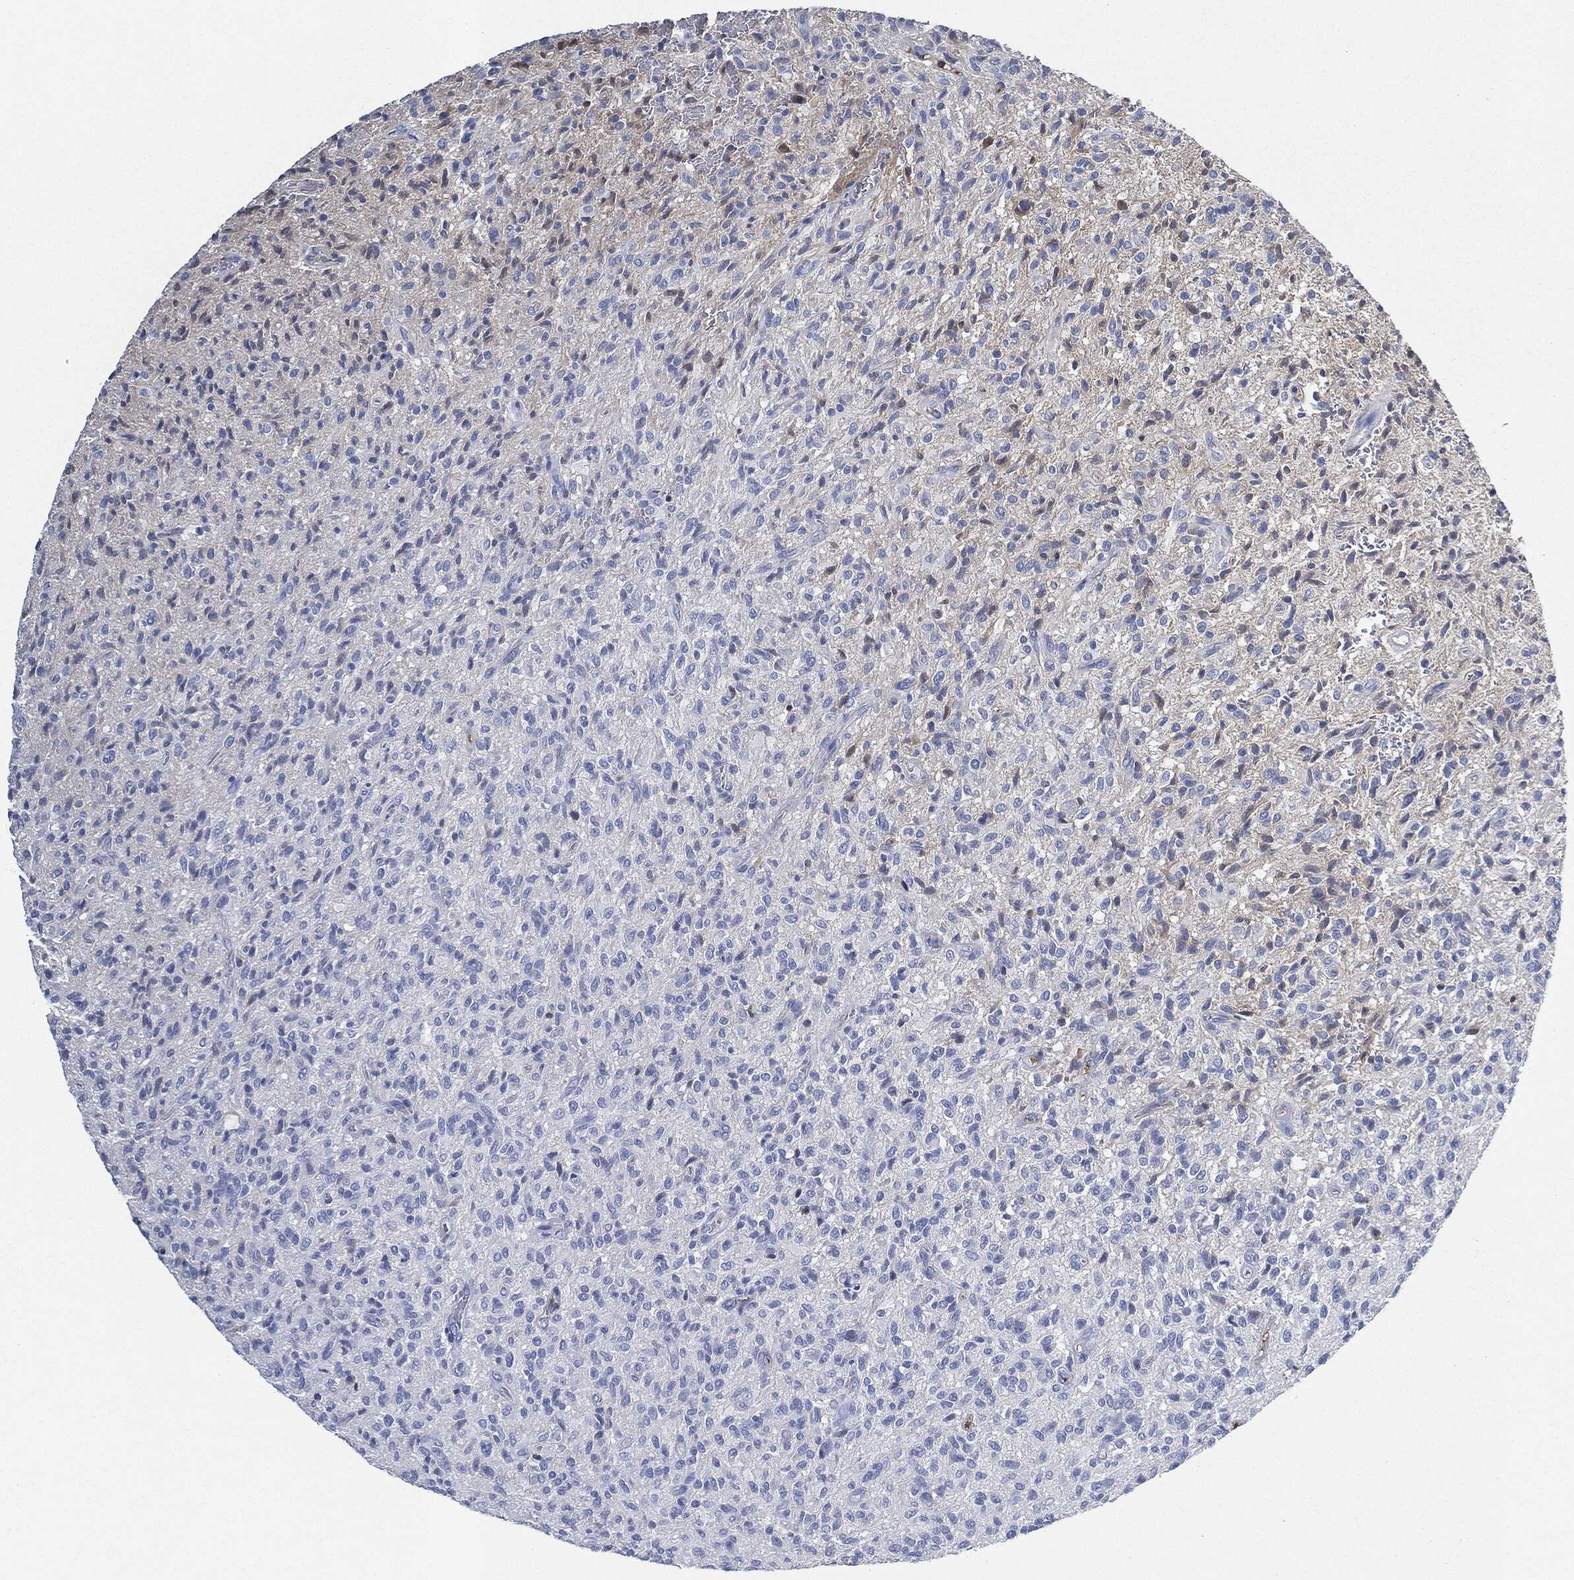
{"staining": {"intensity": "negative", "quantity": "none", "location": "none"}, "tissue": "glioma", "cell_type": "Tumor cells", "image_type": "cancer", "snomed": [{"axis": "morphology", "description": "Glioma, malignant, High grade"}, {"axis": "topography", "description": "Brain"}], "caption": "DAB immunohistochemical staining of human malignant glioma (high-grade) shows no significant expression in tumor cells.", "gene": "IGLV6-57", "patient": {"sex": "male", "age": 64}}